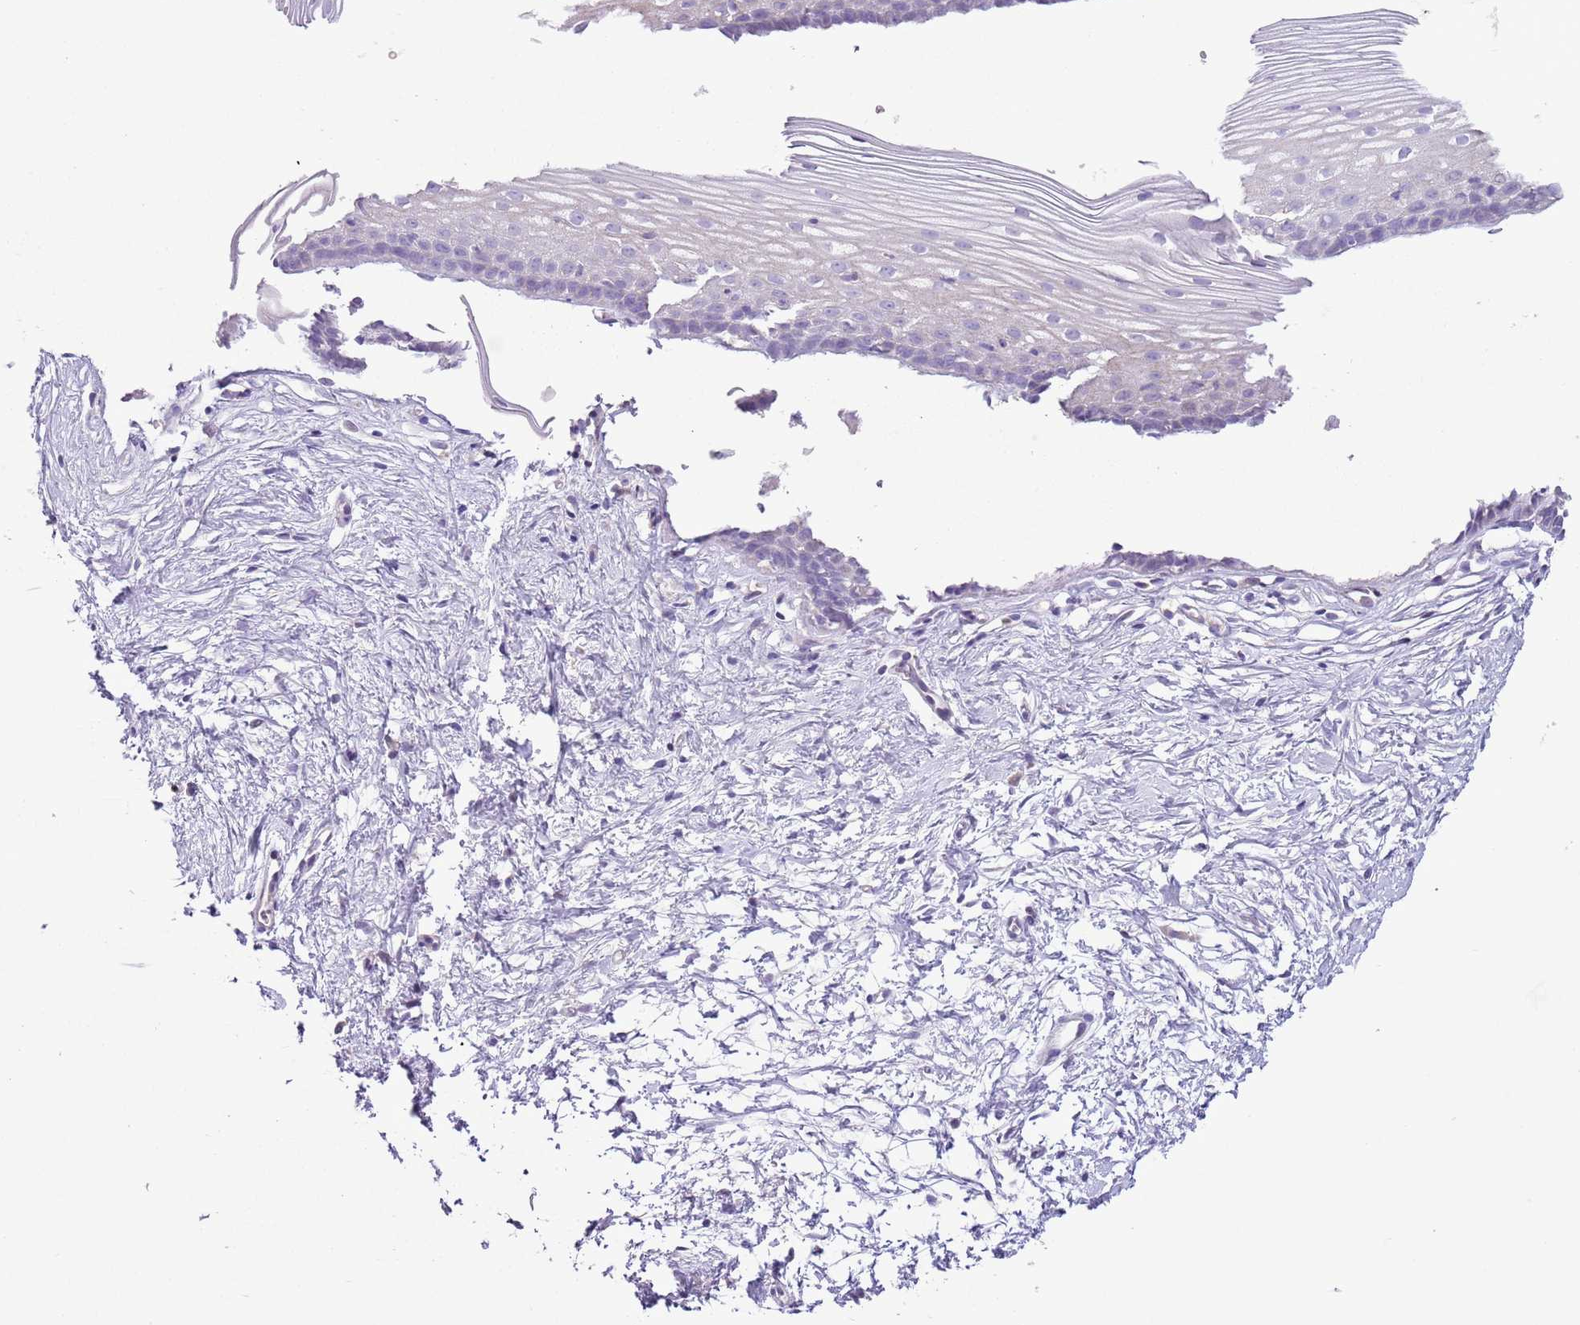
{"staining": {"intensity": "negative", "quantity": "none", "location": "none"}, "tissue": "cervix", "cell_type": "Glandular cells", "image_type": "normal", "snomed": [{"axis": "morphology", "description": "Normal tissue, NOS"}, {"axis": "topography", "description": "Cervix"}], "caption": "The immunohistochemistry image has no significant positivity in glandular cells of cervix. (DAB immunohistochemistry (IHC) with hematoxylin counter stain).", "gene": "ZNF697", "patient": {"sex": "female", "age": 40}}